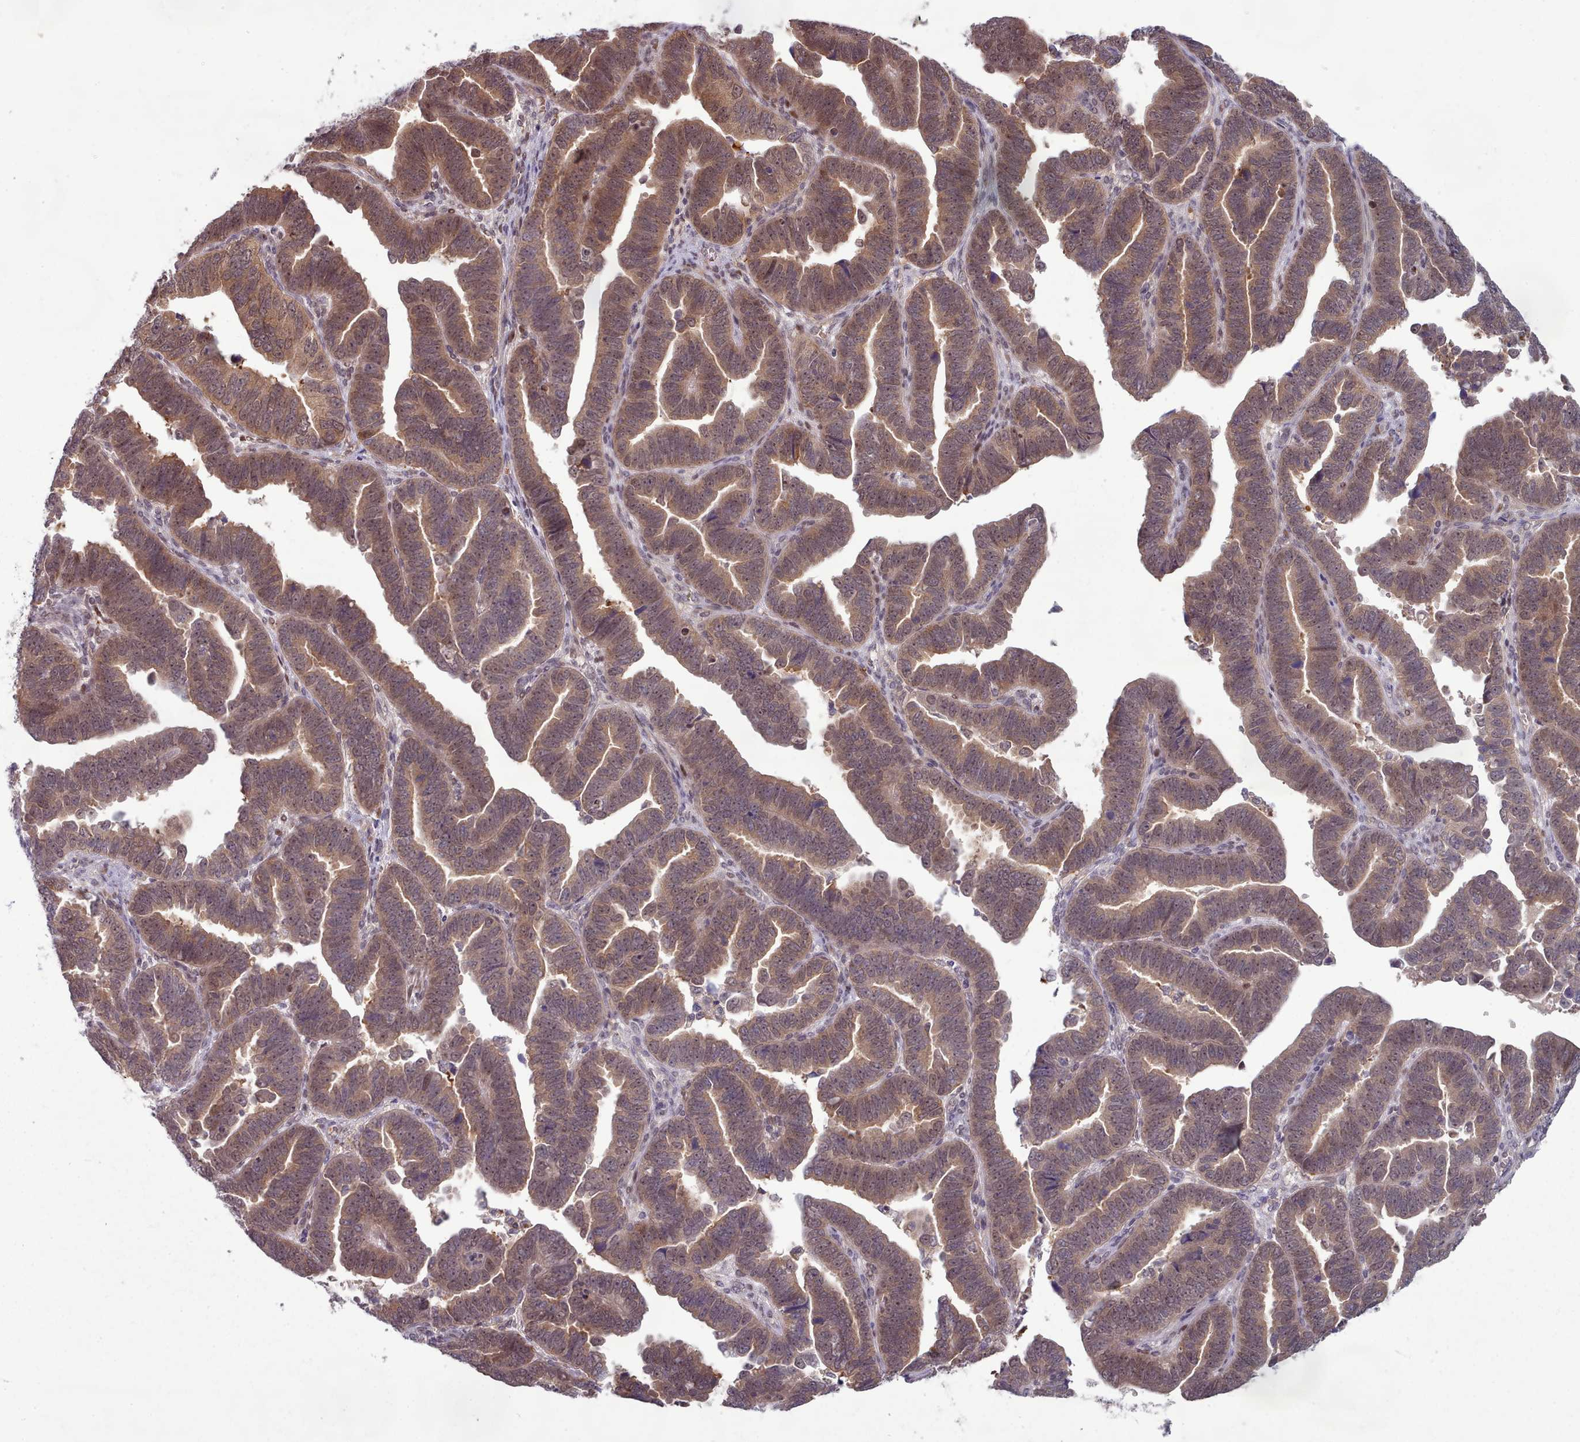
{"staining": {"intensity": "moderate", "quantity": ">75%", "location": "cytoplasmic/membranous,nuclear"}, "tissue": "endometrial cancer", "cell_type": "Tumor cells", "image_type": "cancer", "snomed": [{"axis": "morphology", "description": "Adenocarcinoma, NOS"}, {"axis": "topography", "description": "Endometrium"}], "caption": "Protein staining of adenocarcinoma (endometrial) tissue demonstrates moderate cytoplasmic/membranous and nuclear positivity in about >75% of tumor cells. (Brightfield microscopy of DAB IHC at high magnification).", "gene": "CLNS1A", "patient": {"sex": "female", "age": 75}}